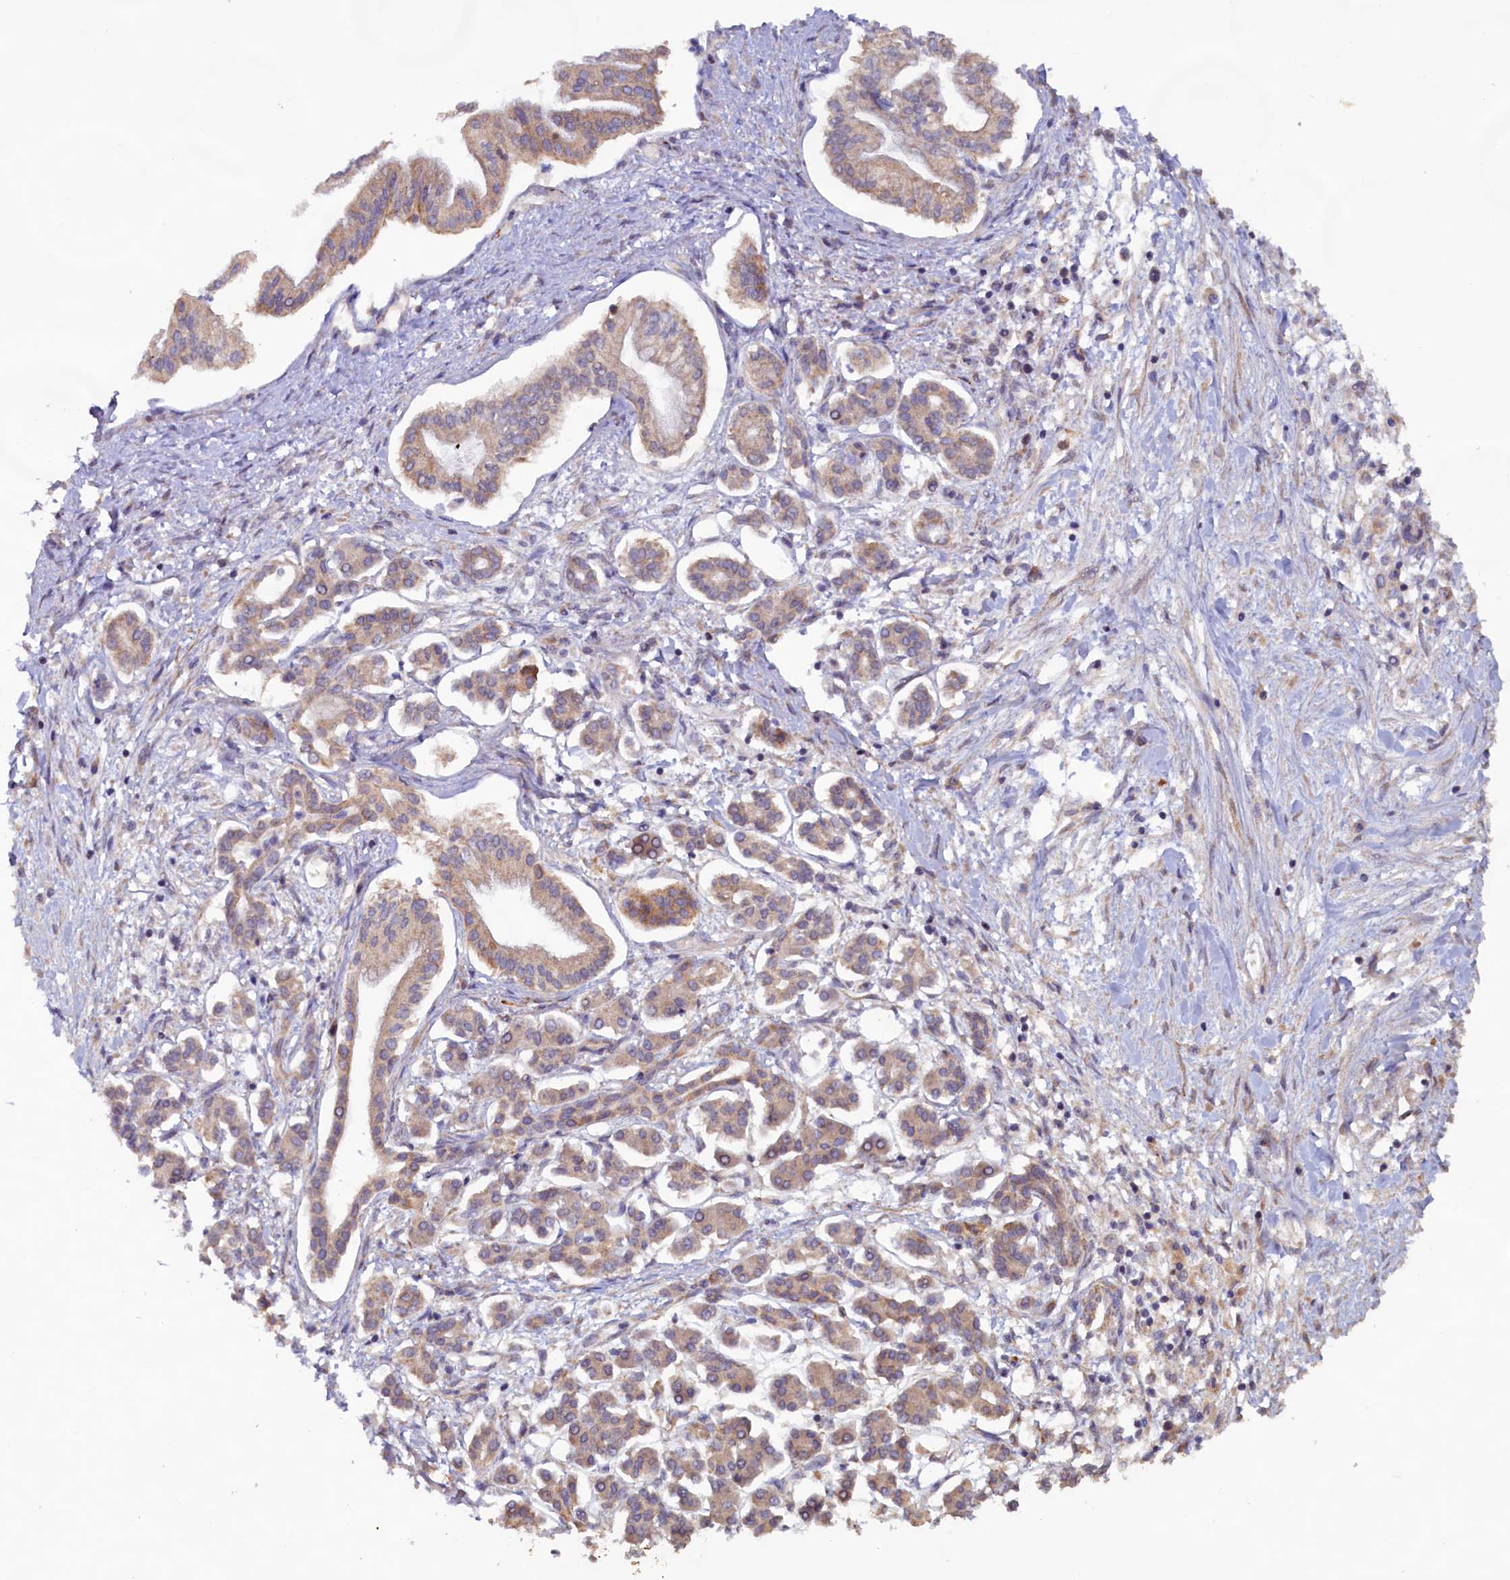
{"staining": {"intensity": "weak", "quantity": "<25%", "location": "cytoplasmic/membranous"}, "tissue": "pancreatic cancer", "cell_type": "Tumor cells", "image_type": "cancer", "snomed": [{"axis": "morphology", "description": "Adenocarcinoma, NOS"}, {"axis": "topography", "description": "Pancreas"}], "caption": "A high-resolution photomicrograph shows IHC staining of pancreatic cancer, which shows no significant staining in tumor cells.", "gene": "FUNDC1", "patient": {"sex": "female", "age": 50}}